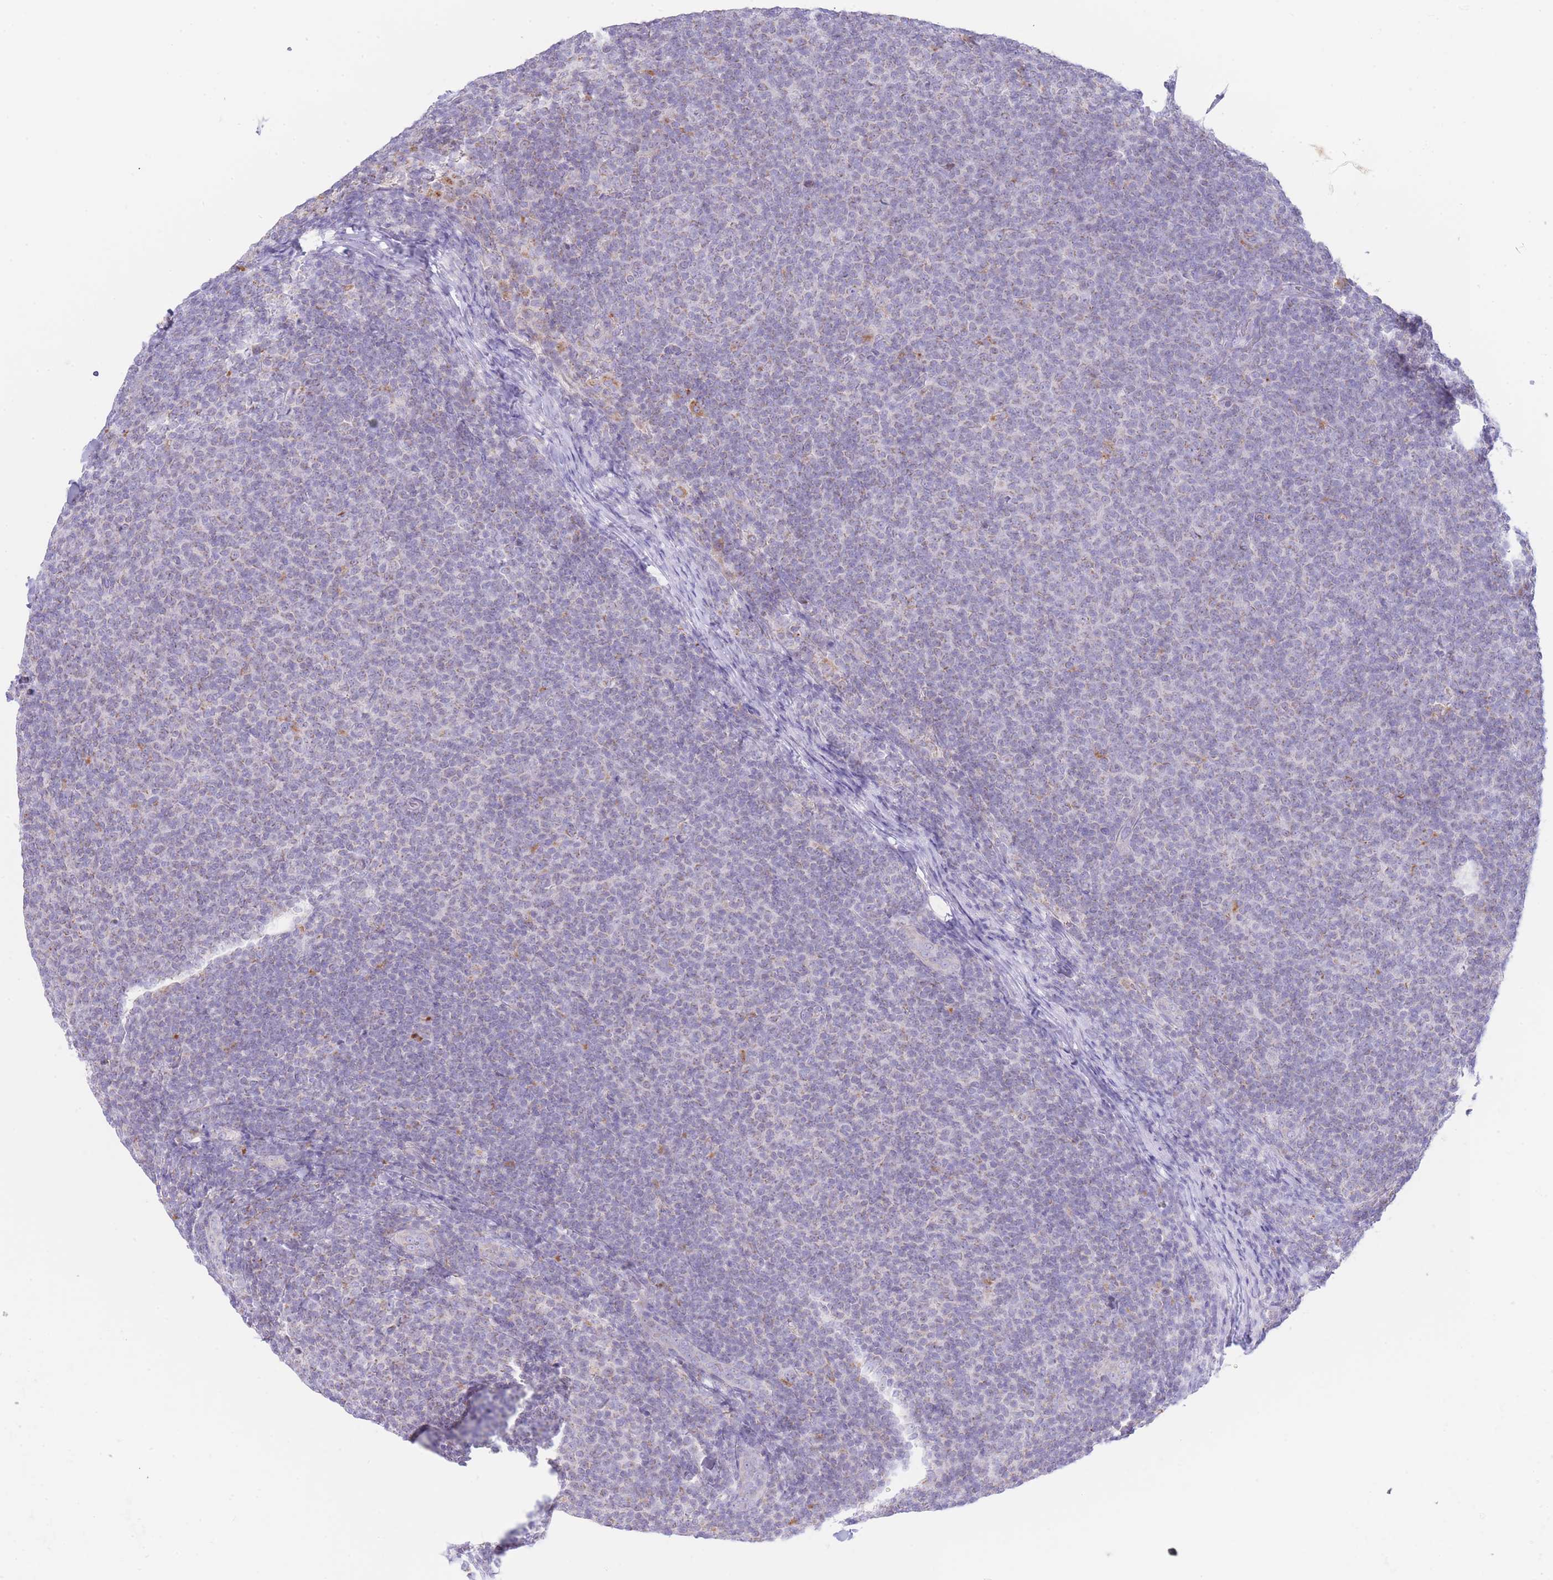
{"staining": {"intensity": "negative", "quantity": "none", "location": "none"}, "tissue": "lymphoma", "cell_type": "Tumor cells", "image_type": "cancer", "snomed": [{"axis": "morphology", "description": "Malignant lymphoma, non-Hodgkin's type, Low grade"}, {"axis": "topography", "description": "Lymph node"}], "caption": "IHC of human malignant lymphoma, non-Hodgkin's type (low-grade) displays no expression in tumor cells.", "gene": "NANP", "patient": {"sex": "male", "age": 66}}